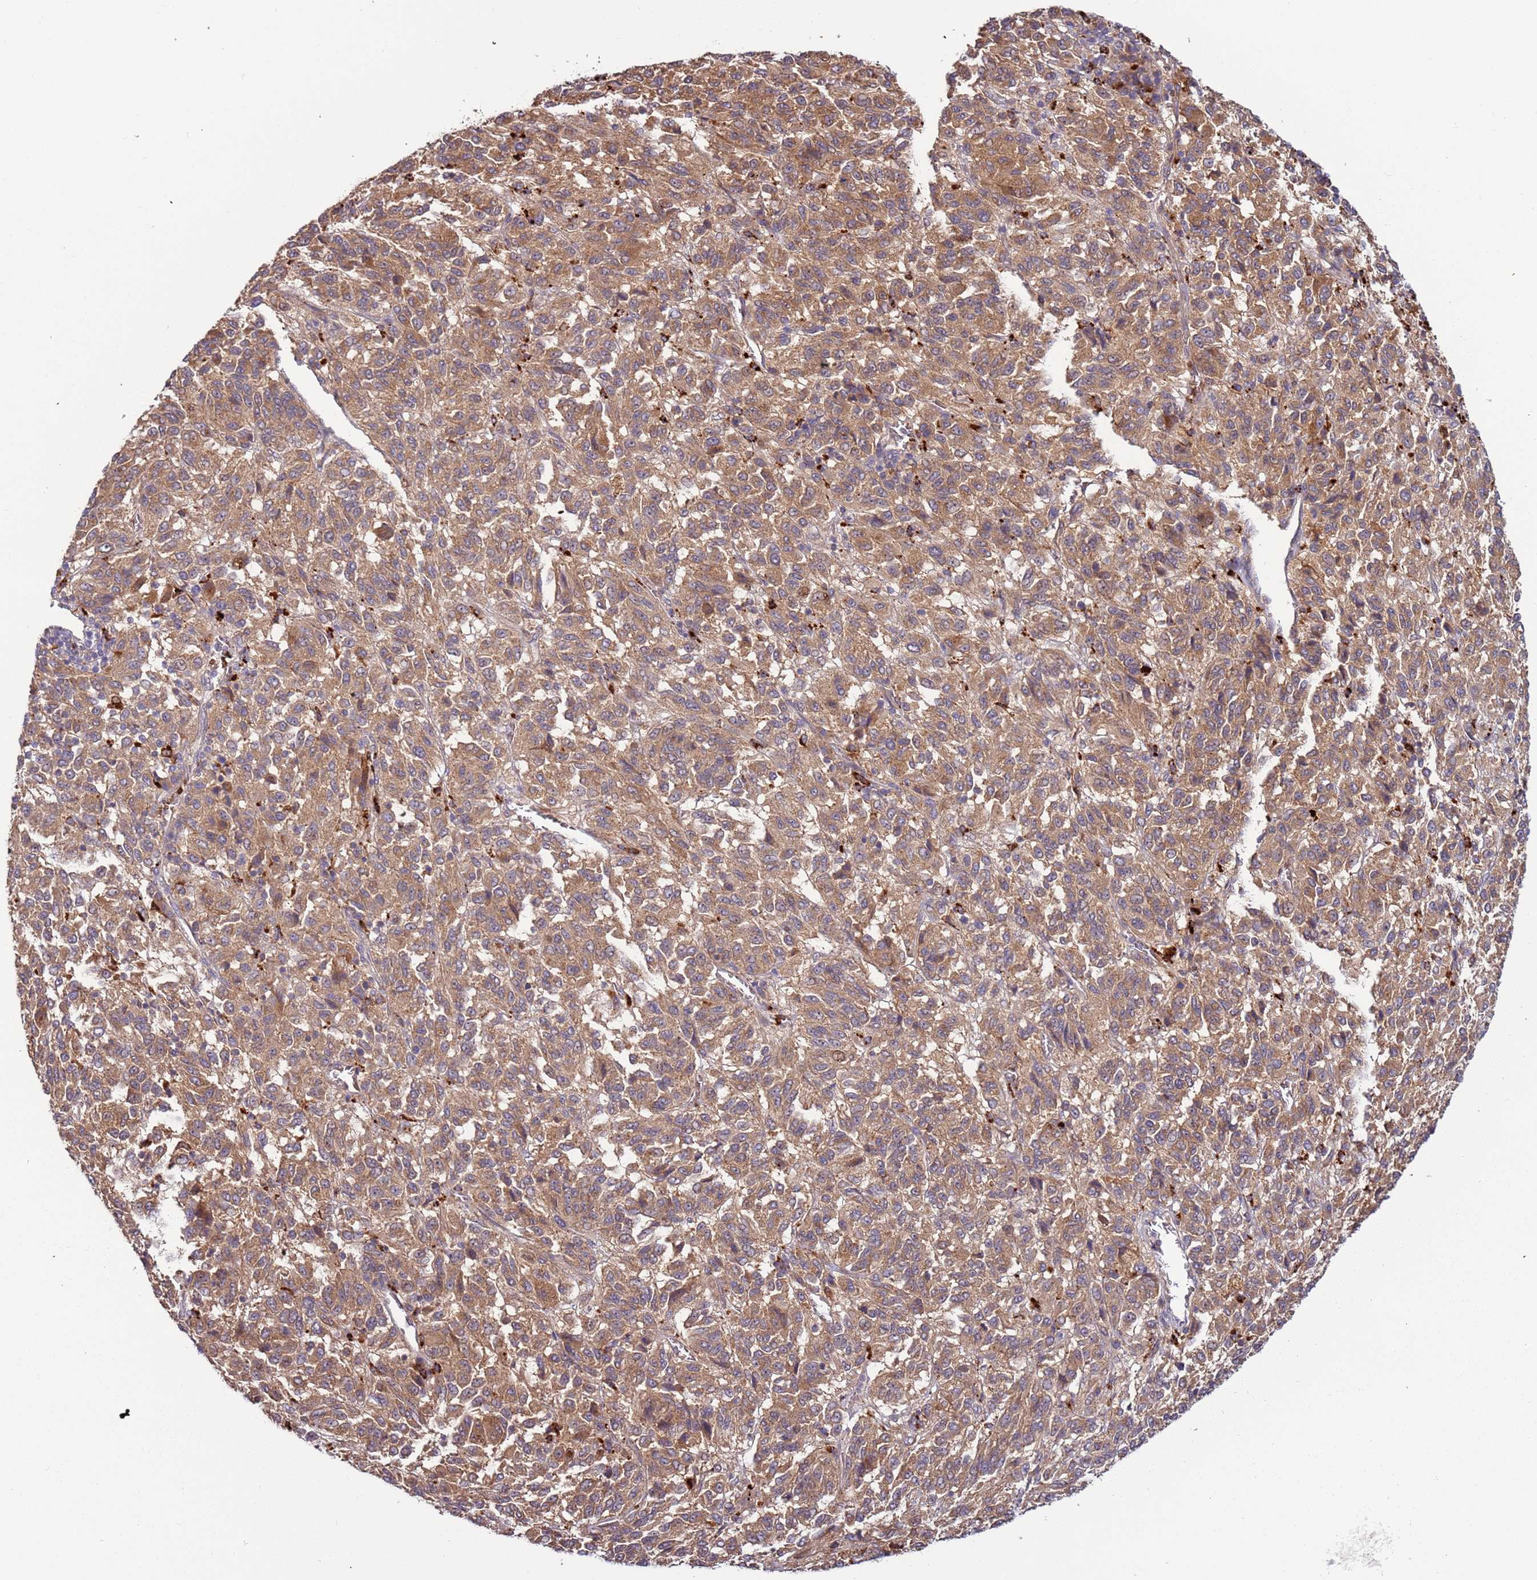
{"staining": {"intensity": "moderate", "quantity": ">75%", "location": "cytoplasmic/membranous"}, "tissue": "melanoma", "cell_type": "Tumor cells", "image_type": "cancer", "snomed": [{"axis": "morphology", "description": "Malignant melanoma, Metastatic site"}, {"axis": "topography", "description": "Lung"}], "caption": "About >75% of tumor cells in melanoma display moderate cytoplasmic/membranous protein staining as visualized by brown immunohistochemical staining.", "gene": "VPS36", "patient": {"sex": "male", "age": 64}}